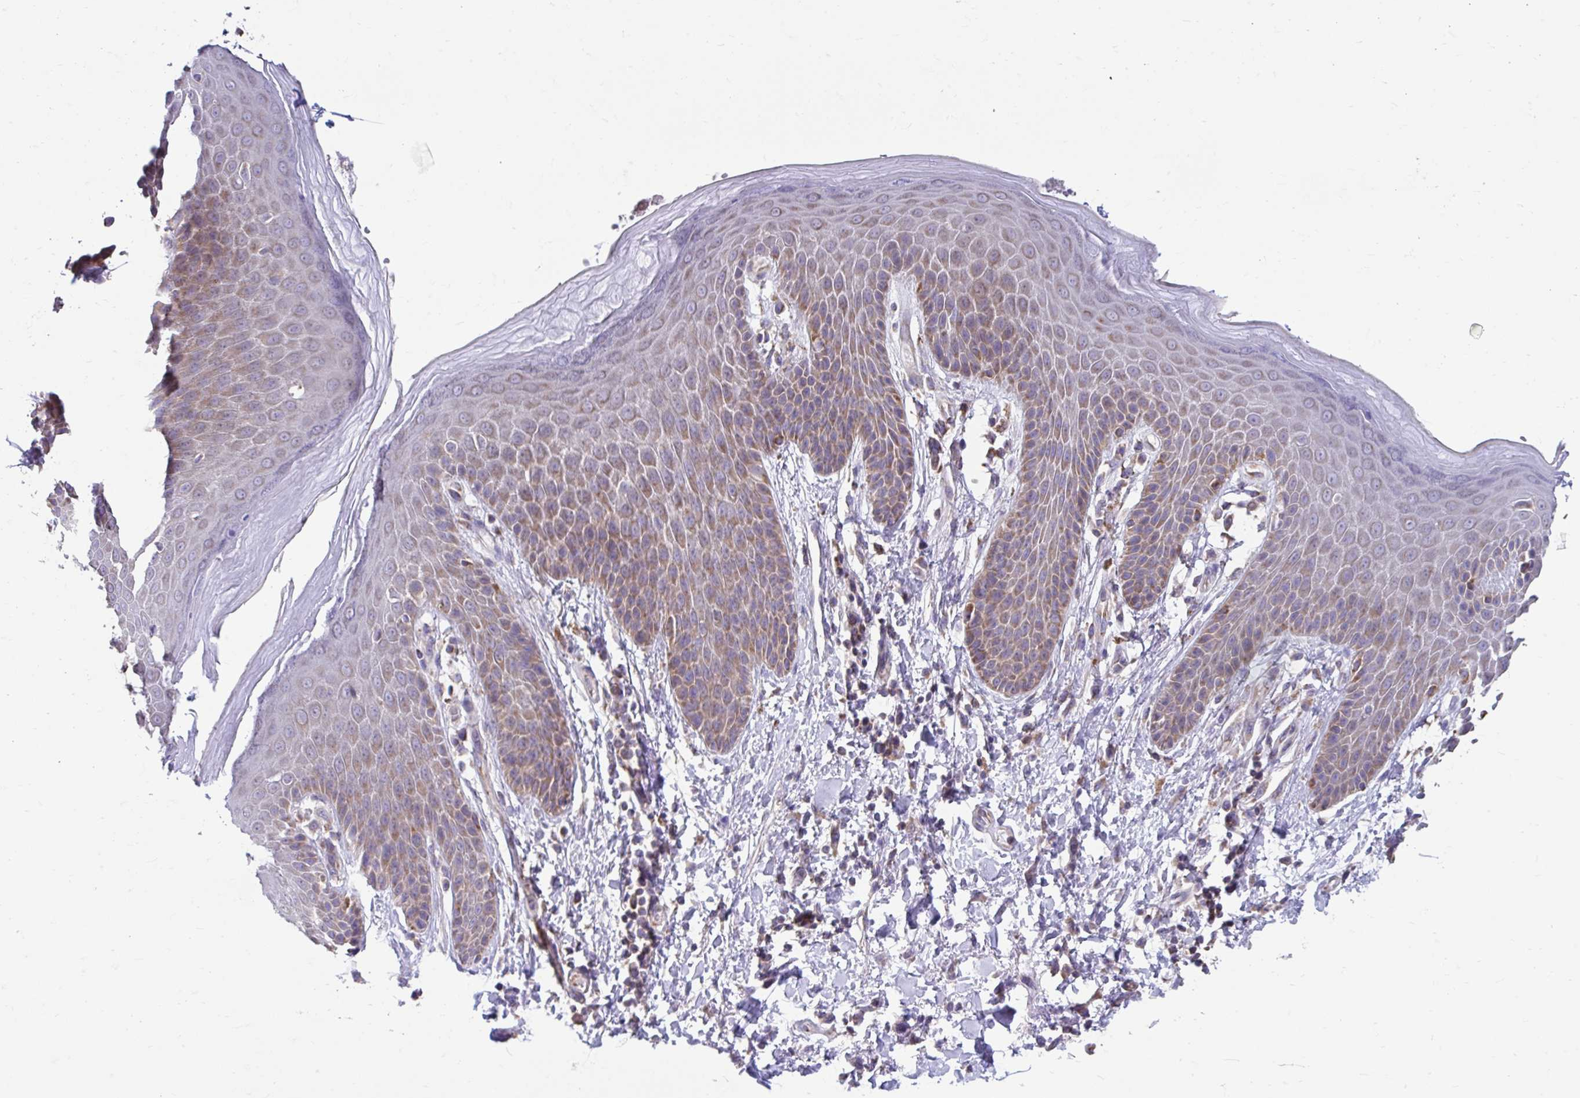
{"staining": {"intensity": "moderate", "quantity": "25%-75%", "location": "cytoplasmic/membranous"}, "tissue": "skin", "cell_type": "Epidermal cells", "image_type": "normal", "snomed": [{"axis": "morphology", "description": "Normal tissue, NOS"}, {"axis": "topography", "description": "Anal"}, {"axis": "topography", "description": "Peripheral nerve tissue"}], "caption": "Protein staining shows moderate cytoplasmic/membranous staining in approximately 25%-75% of epidermal cells in benign skin.", "gene": "LINGO4", "patient": {"sex": "male", "age": 51}}